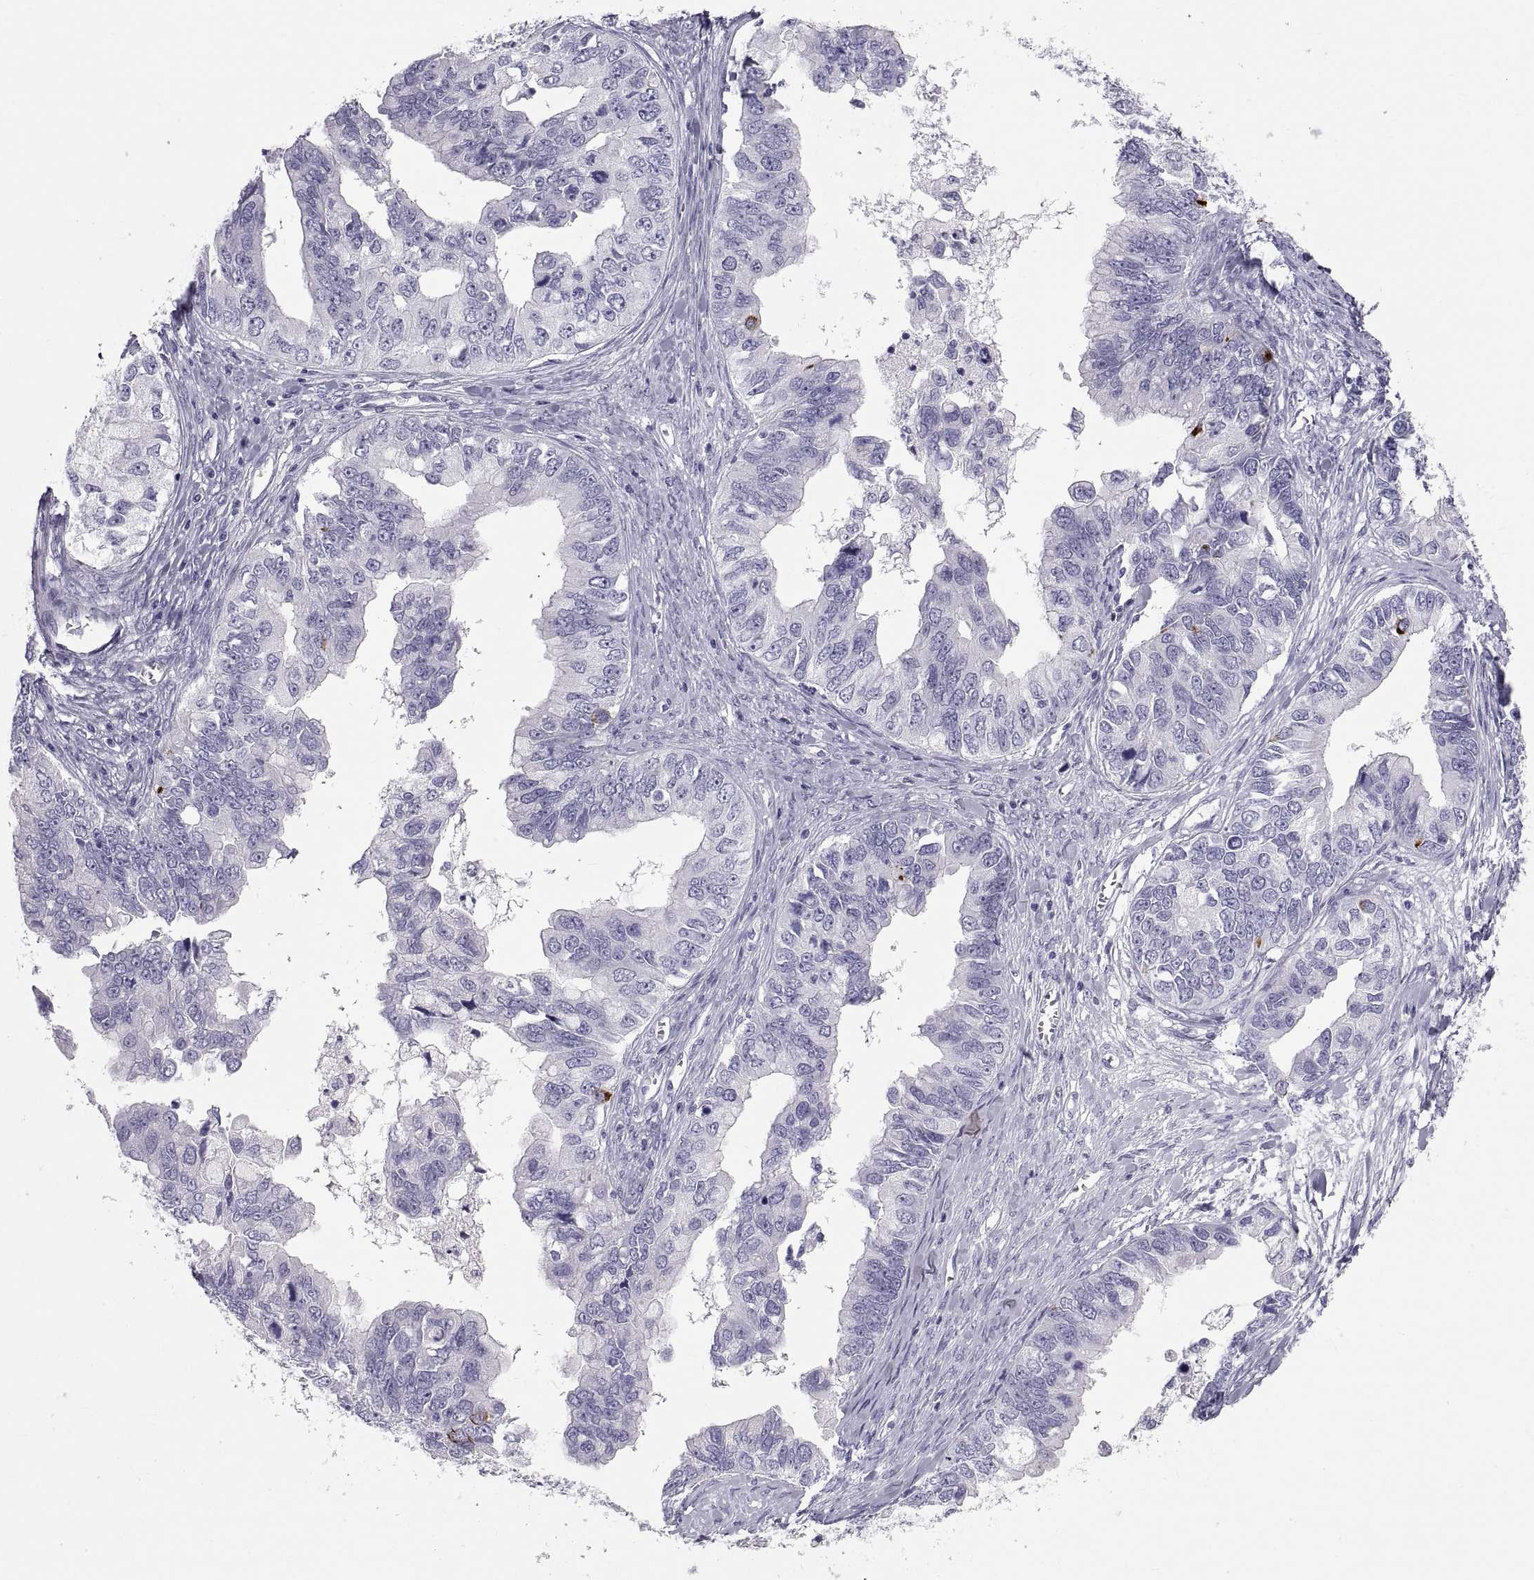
{"staining": {"intensity": "negative", "quantity": "none", "location": "none"}, "tissue": "ovarian cancer", "cell_type": "Tumor cells", "image_type": "cancer", "snomed": [{"axis": "morphology", "description": "Cystadenocarcinoma, mucinous, NOS"}, {"axis": "topography", "description": "Ovary"}], "caption": "DAB immunohistochemical staining of human mucinous cystadenocarcinoma (ovarian) exhibits no significant staining in tumor cells. The staining is performed using DAB brown chromogen with nuclei counter-stained in using hematoxylin.", "gene": "DEFB129", "patient": {"sex": "female", "age": 76}}